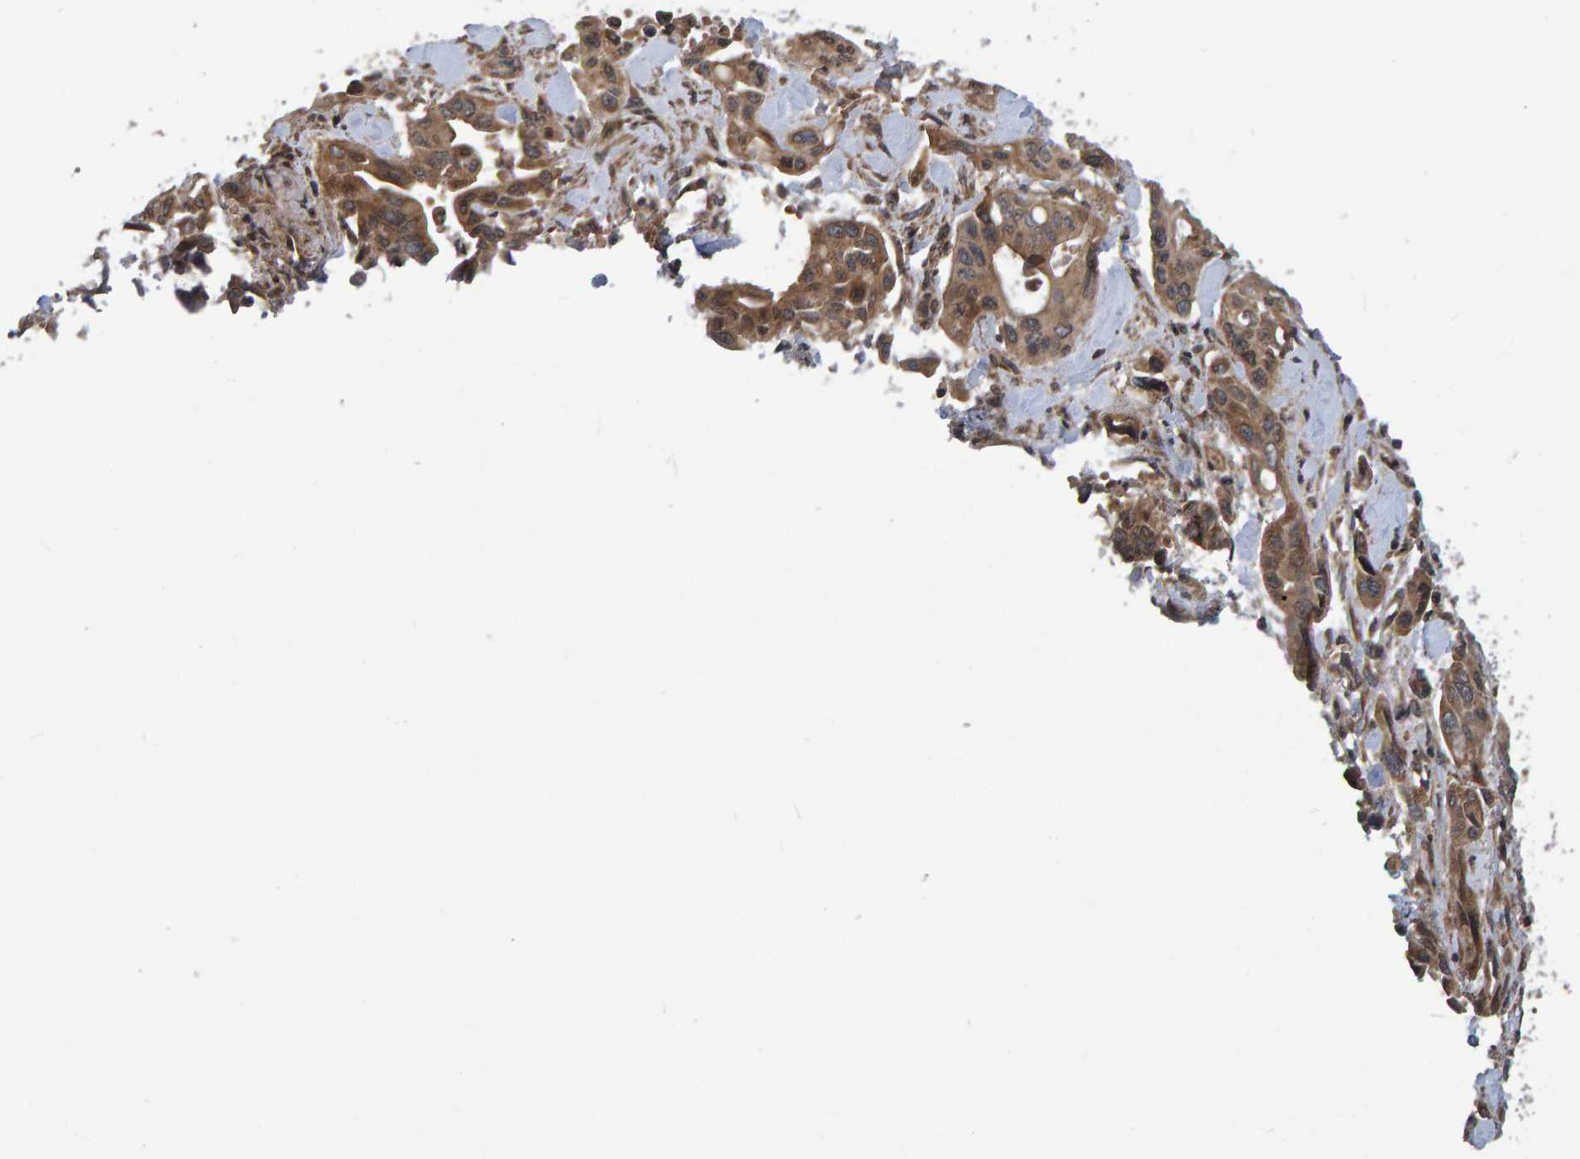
{"staining": {"intensity": "moderate", "quantity": ">75%", "location": "cytoplasmic/membranous,nuclear"}, "tissue": "pancreatic cancer", "cell_type": "Tumor cells", "image_type": "cancer", "snomed": [{"axis": "morphology", "description": "Adenocarcinoma, NOS"}, {"axis": "topography", "description": "Pancreas"}], "caption": "Immunohistochemistry (DAB) staining of human pancreatic cancer (adenocarcinoma) shows moderate cytoplasmic/membranous and nuclear protein positivity in about >75% of tumor cells.", "gene": "GAB2", "patient": {"sex": "male", "age": 77}}